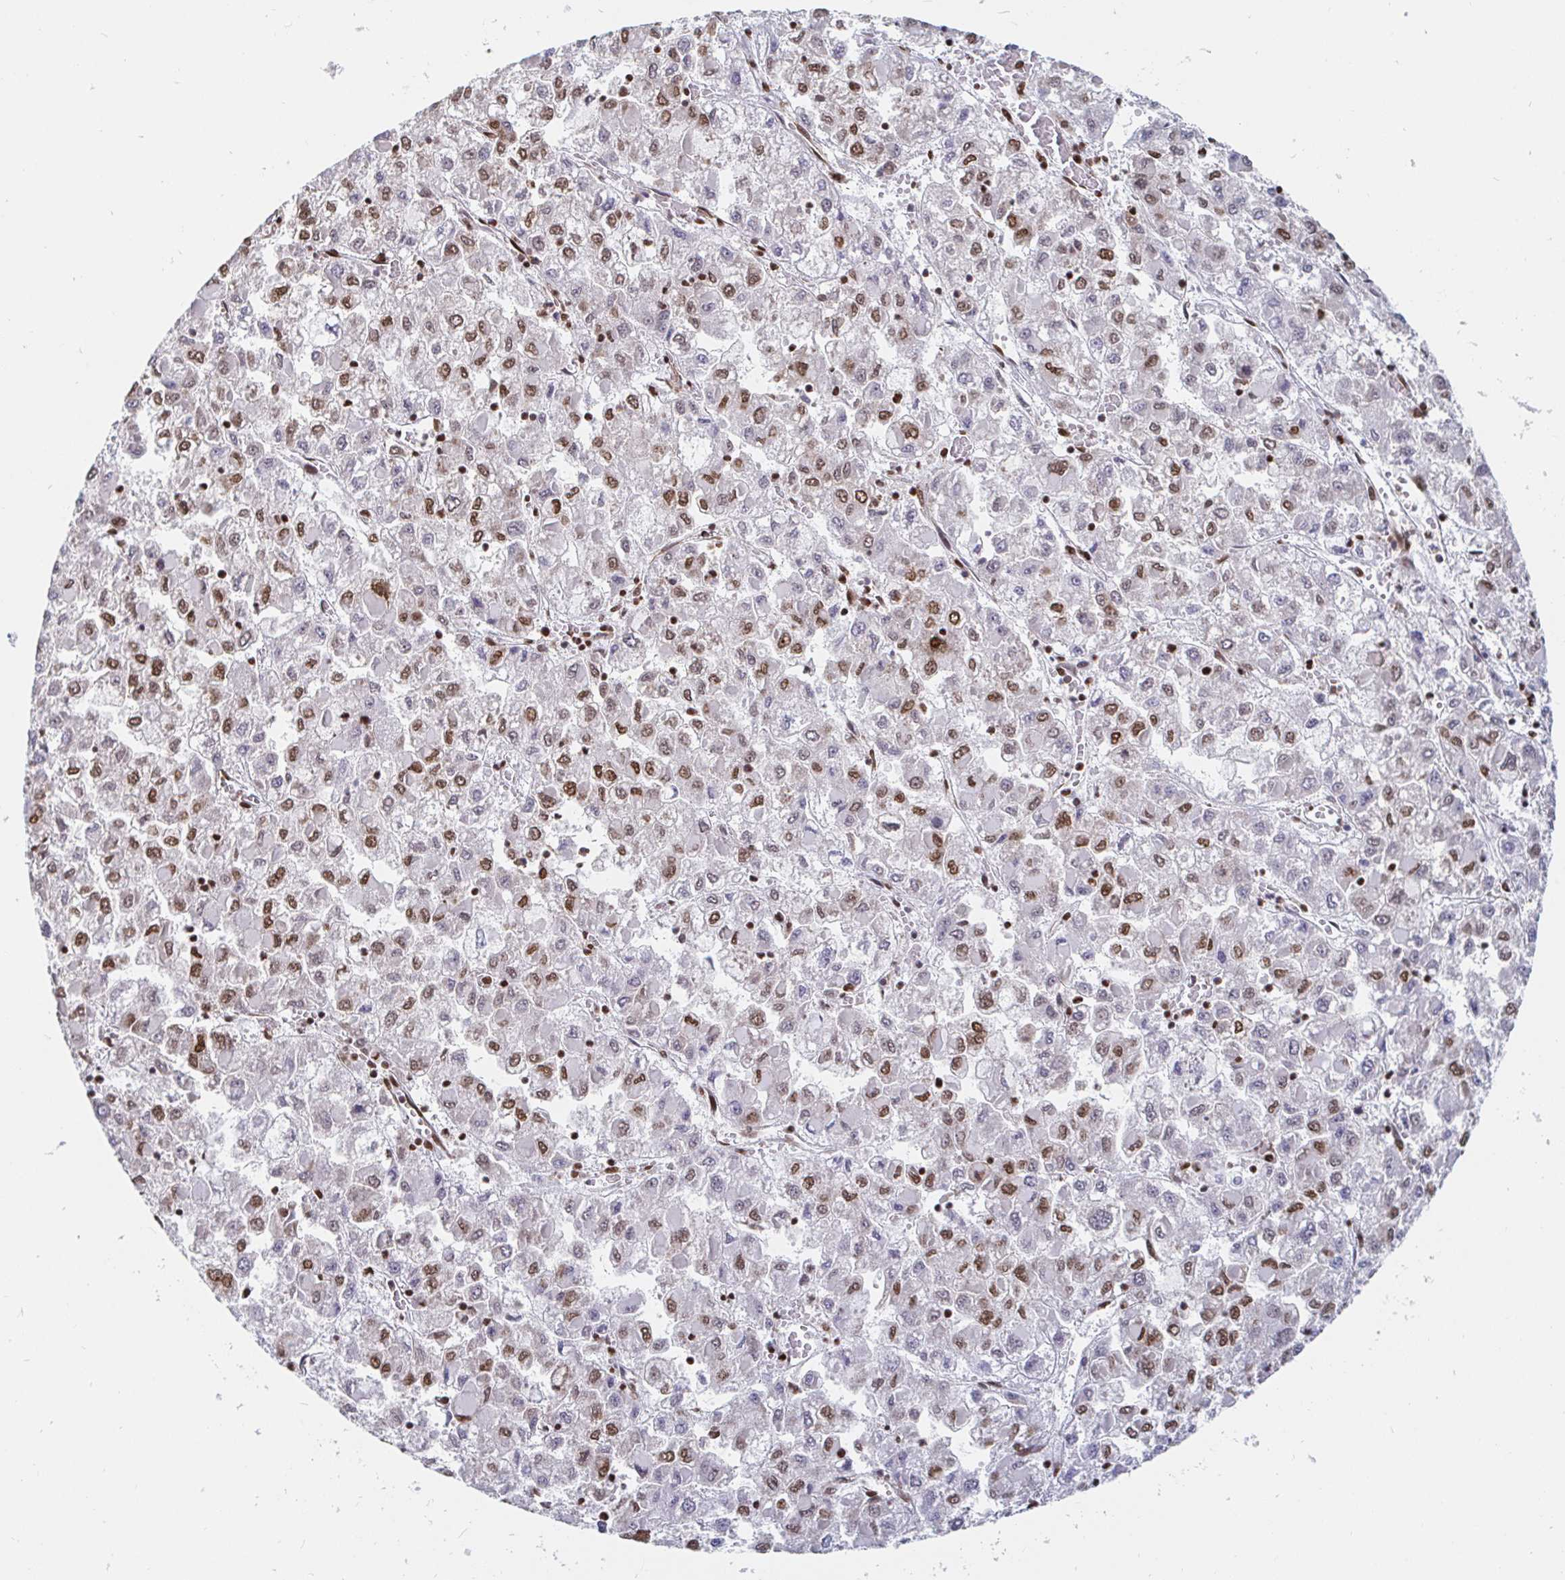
{"staining": {"intensity": "strong", "quantity": "25%-75%", "location": "nuclear"}, "tissue": "liver cancer", "cell_type": "Tumor cells", "image_type": "cancer", "snomed": [{"axis": "morphology", "description": "Carcinoma, Hepatocellular, NOS"}, {"axis": "topography", "description": "Liver"}], "caption": "Protein staining by immunohistochemistry (IHC) reveals strong nuclear staining in approximately 25%-75% of tumor cells in liver cancer. The staining was performed using DAB (3,3'-diaminobenzidine), with brown indicating positive protein expression. Nuclei are stained blue with hematoxylin.", "gene": "RBMX", "patient": {"sex": "male", "age": 40}}